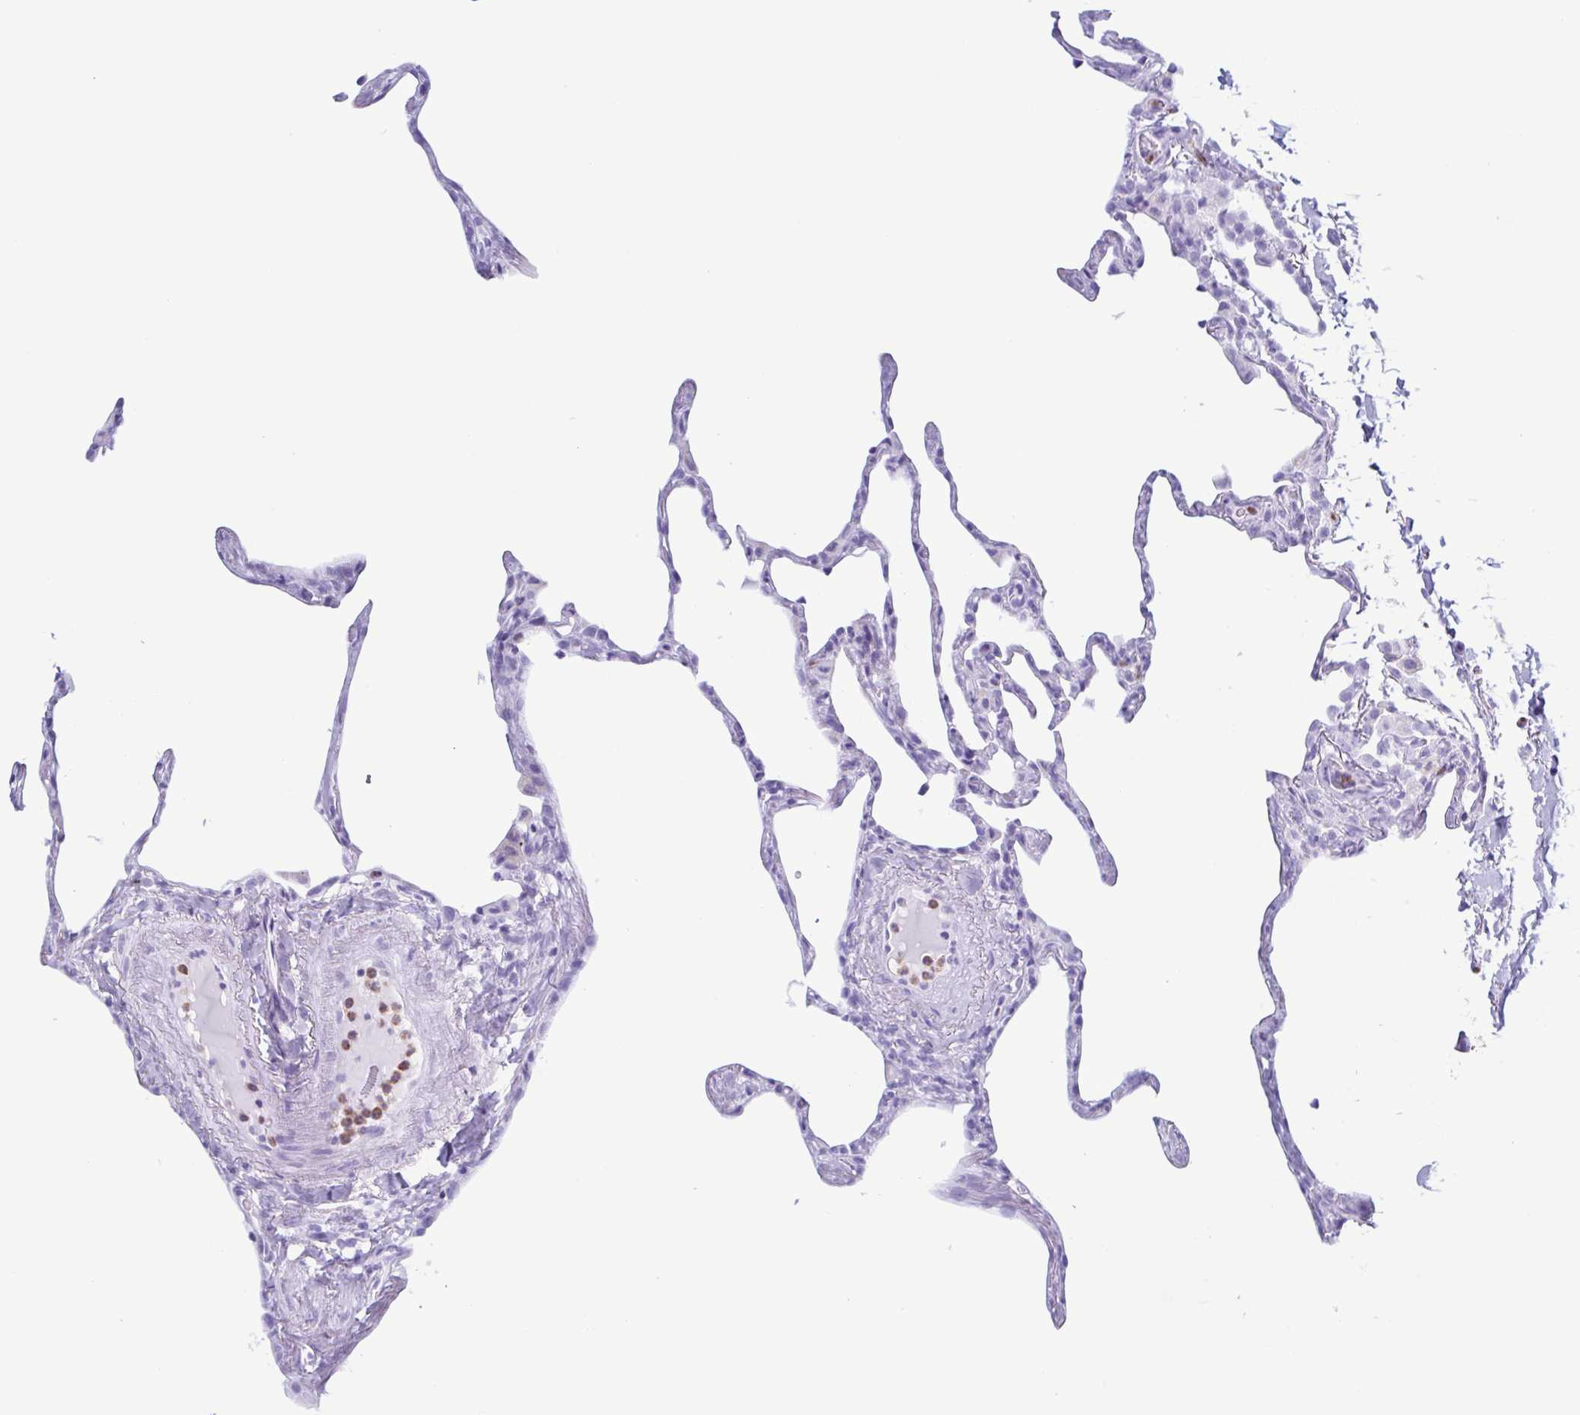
{"staining": {"intensity": "negative", "quantity": "none", "location": "none"}, "tissue": "lung", "cell_type": "Alveolar cells", "image_type": "normal", "snomed": [{"axis": "morphology", "description": "Normal tissue, NOS"}, {"axis": "topography", "description": "Lung"}], "caption": "The immunohistochemistry (IHC) photomicrograph has no significant positivity in alveolar cells of lung.", "gene": "LTF", "patient": {"sex": "male", "age": 65}}